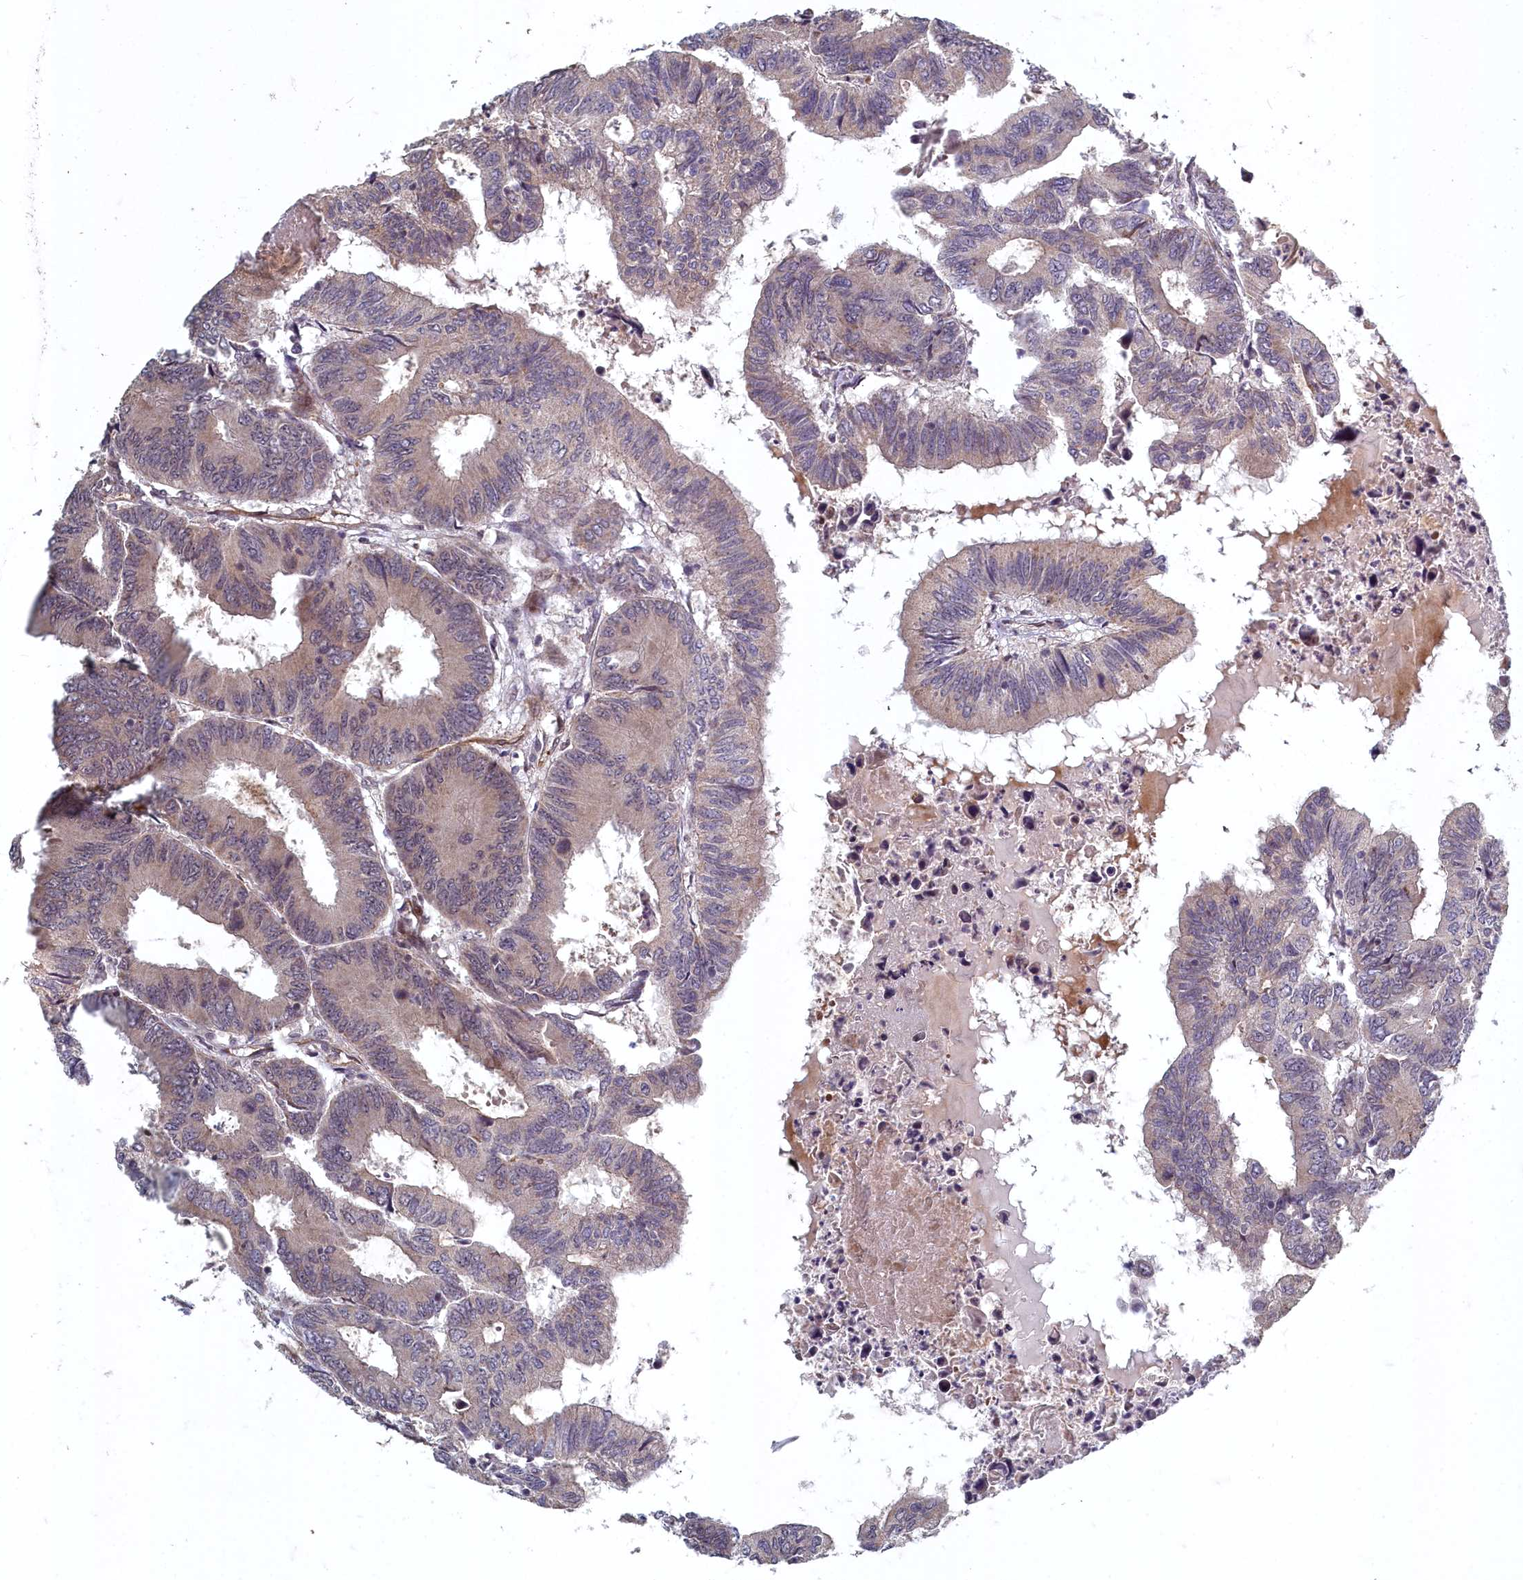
{"staining": {"intensity": "weak", "quantity": "25%-75%", "location": "cytoplasmic/membranous"}, "tissue": "colorectal cancer", "cell_type": "Tumor cells", "image_type": "cancer", "snomed": [{"axis": "morphology", "description": "Adenocarcinoma, NOS"}, {"axis": "topography", "description": "Colon"}], "caption": "High-power microscopy captured an immunohistochemistry image of colorectal cancer, revealing weak cytoplasmic/membranous staining in approximately 25%-75% of tumor cells.", "gene": "TSPYL4", "patient": {"sex": "male", "age": 85}}